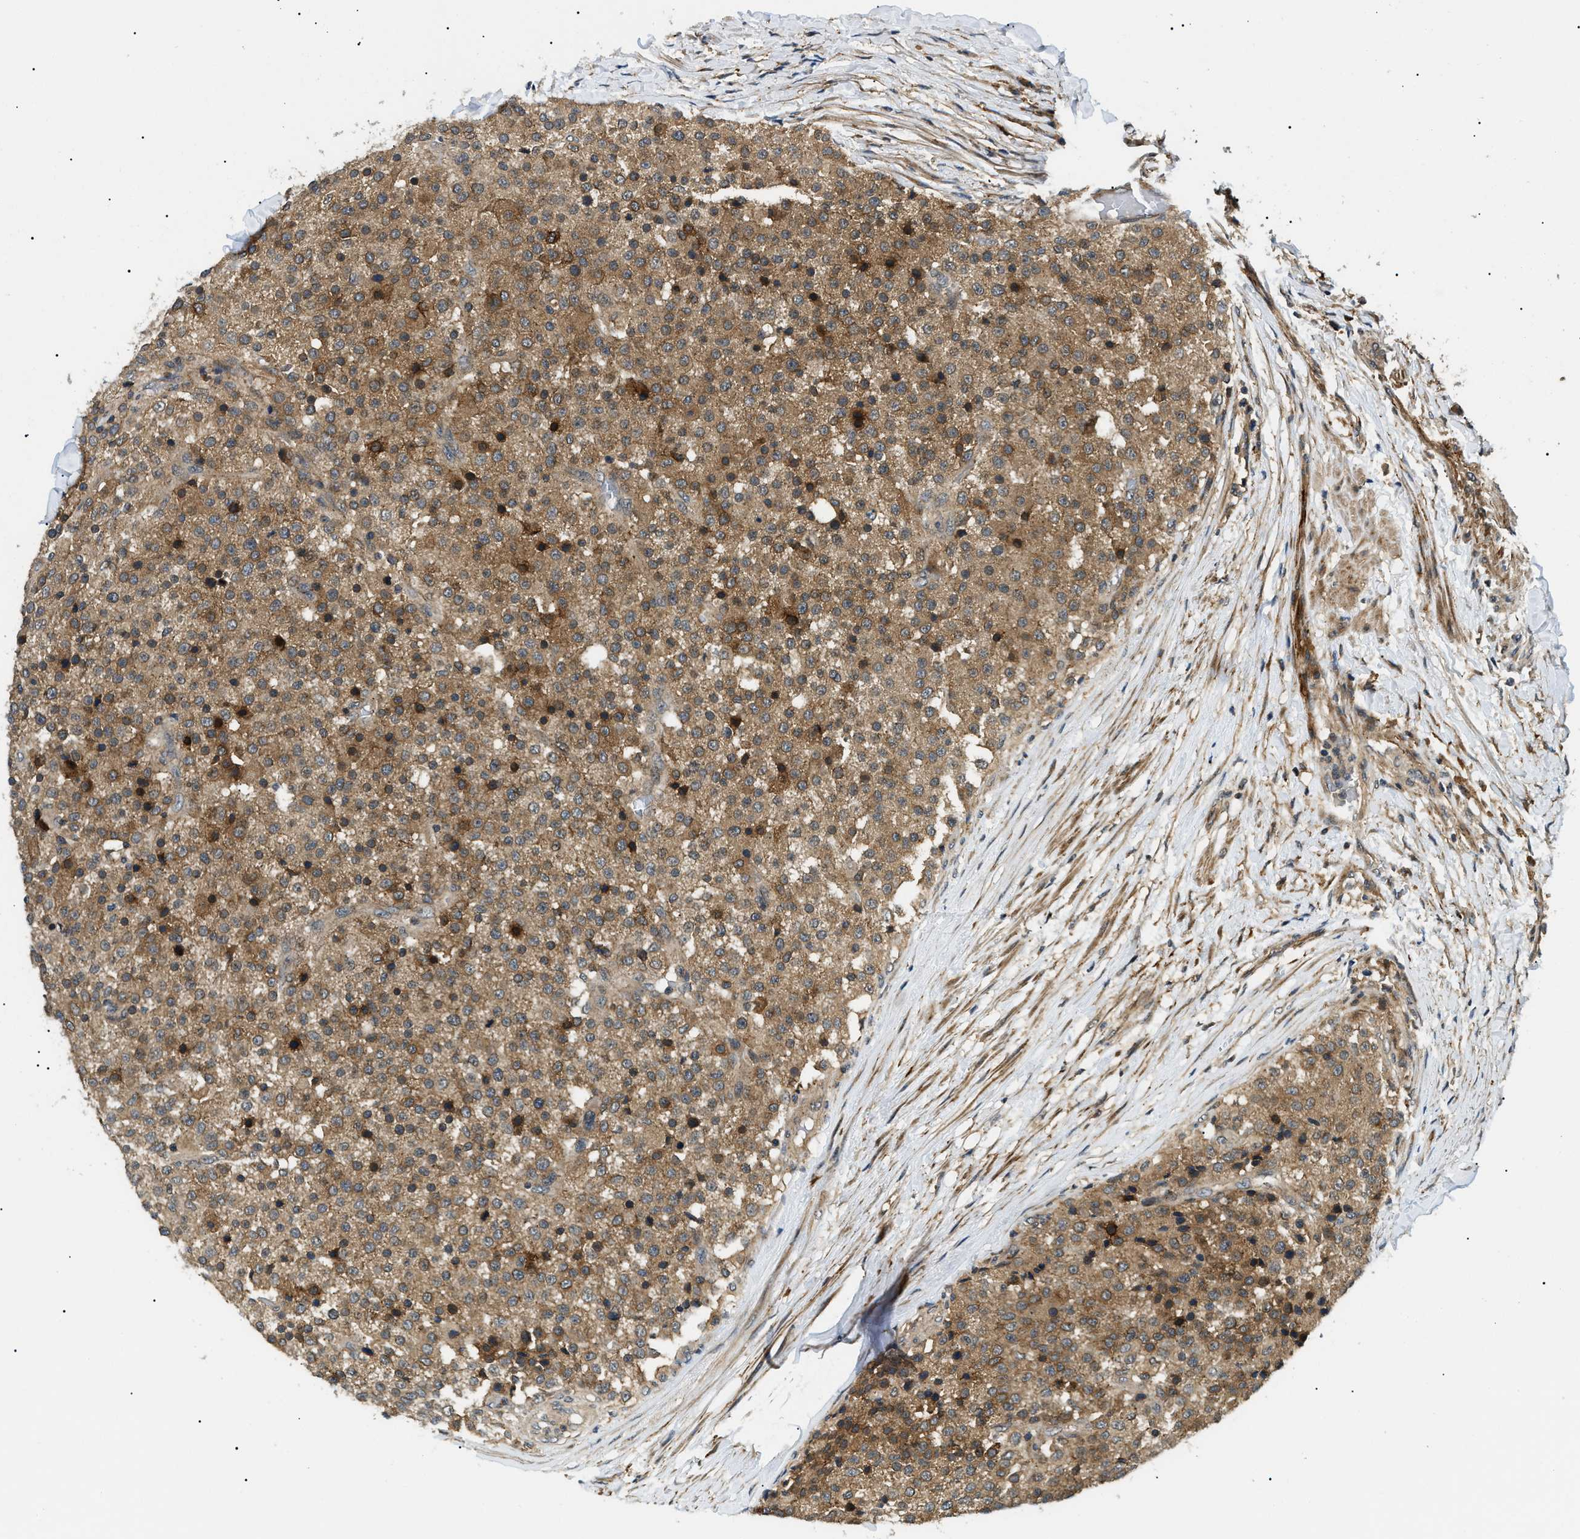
{"staining": {"intensity": "moderate", "quantity": ">75%", "location": "cytoplasmic/membranous"}, "tissue": "testis cancer", "cell_type": "Tumor cells", "image_type": "cancer", "snomed": [{"axis": "morphology", "description": "Seminoma, NOS"}, {"axis": "topography", "description": "Testis"}], "caption": "The image shows a brown stain indicating the presence of a protein in the cytoplasmic/membranous of tumor cells in seminoma (testis). The protein is stained brown, and the nuclei are stained in blue (DAB (3,3'-diaminobenzidine) IHC with brightfield microscopy, high magnification).", "gene": "ATP6AP1", "patient": {"sex": "male", "age": 59}}